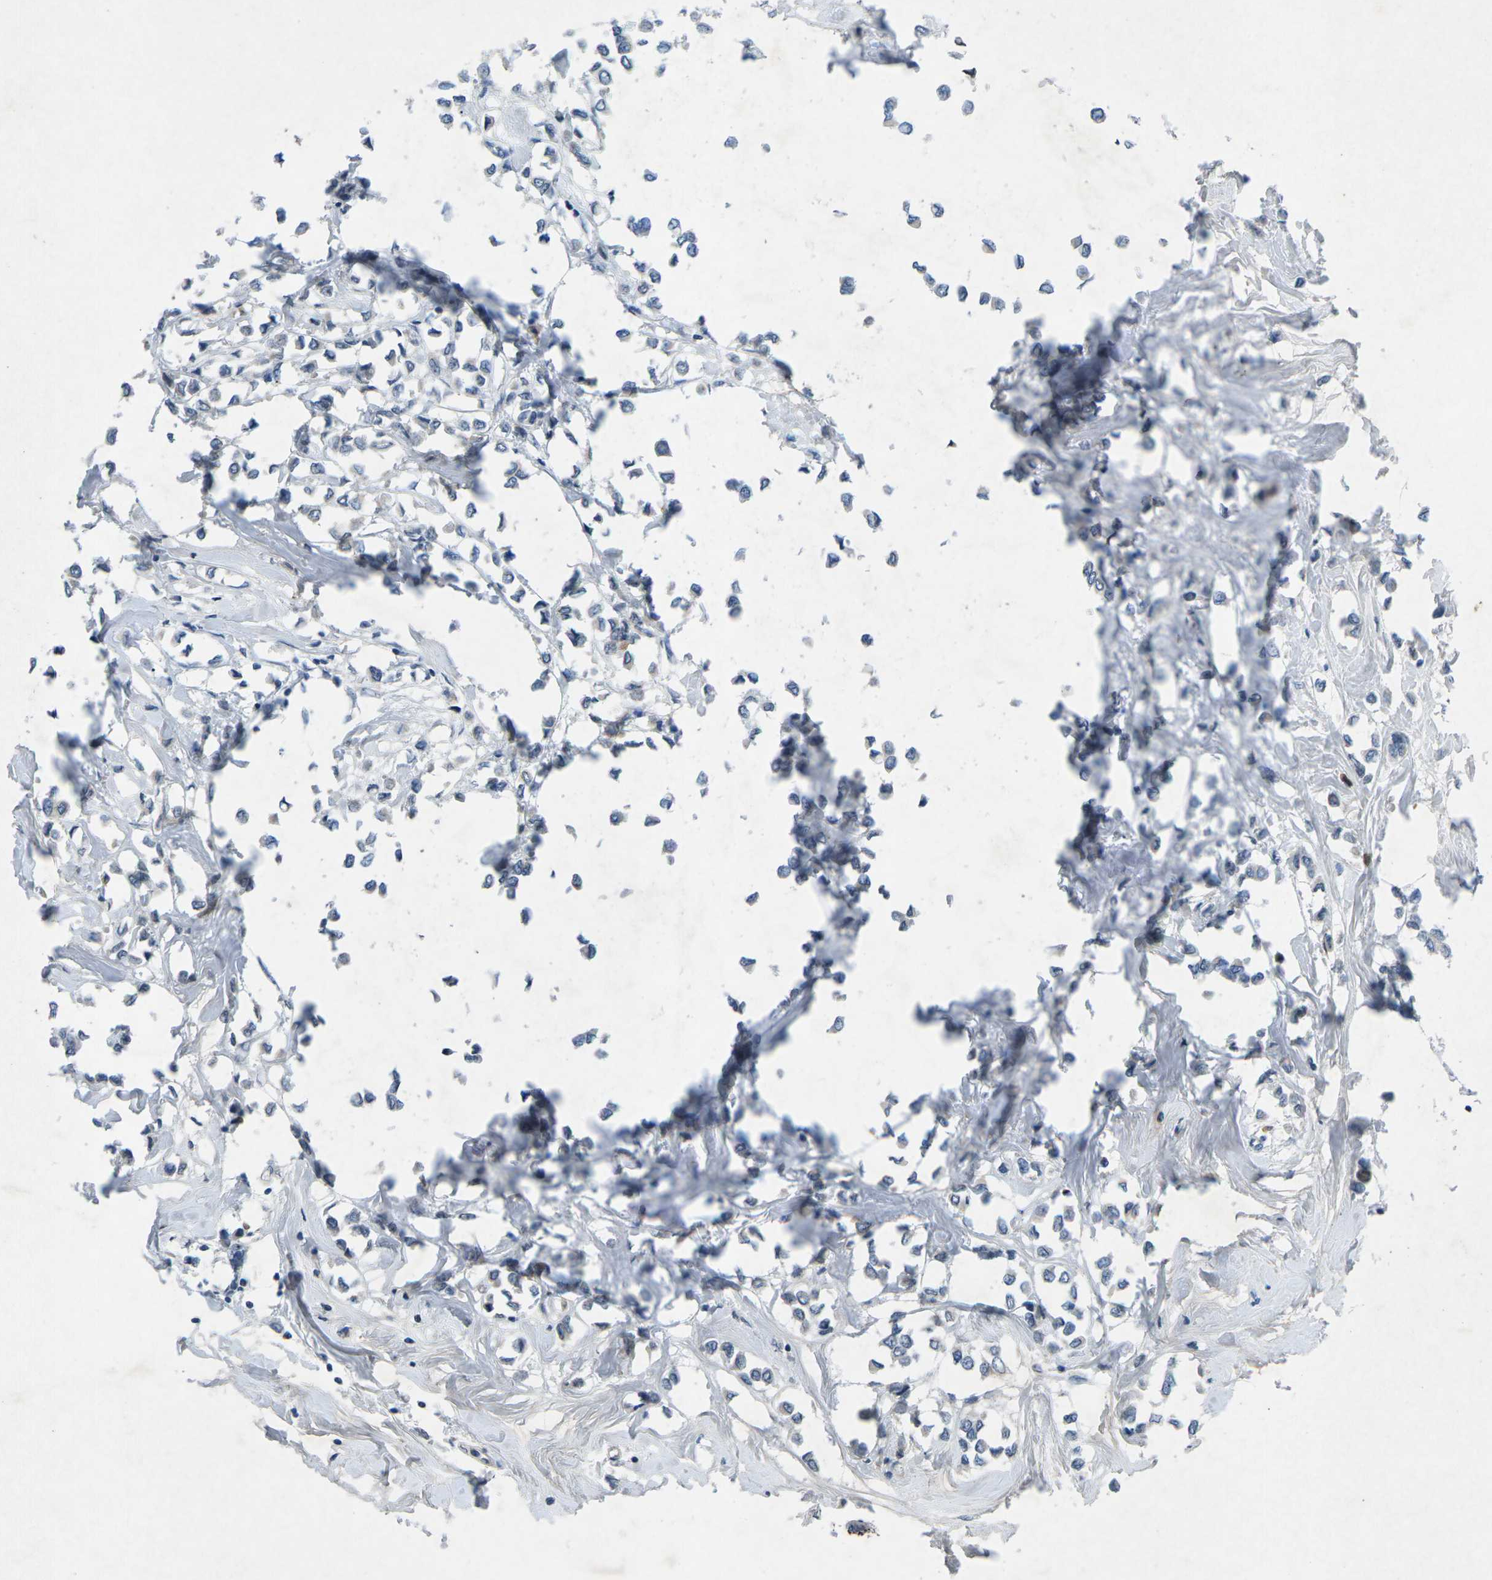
{"staining": {"intensity": "negative", "quantity": "none", "location": "none"}, "tissue": "breast cancer", "cell_type": "Tumor cells", "image_type": "cancer", "snomed": [{"axis": "morphology", "description": "Lobular carcinoma"}, {"axis": "topography", "description": "Breast"}], "caption": "Tumor cells show no significant protein staining in breast cancer.", "gene": "PLG", "patient": {"sex": "female", "age": 51}}